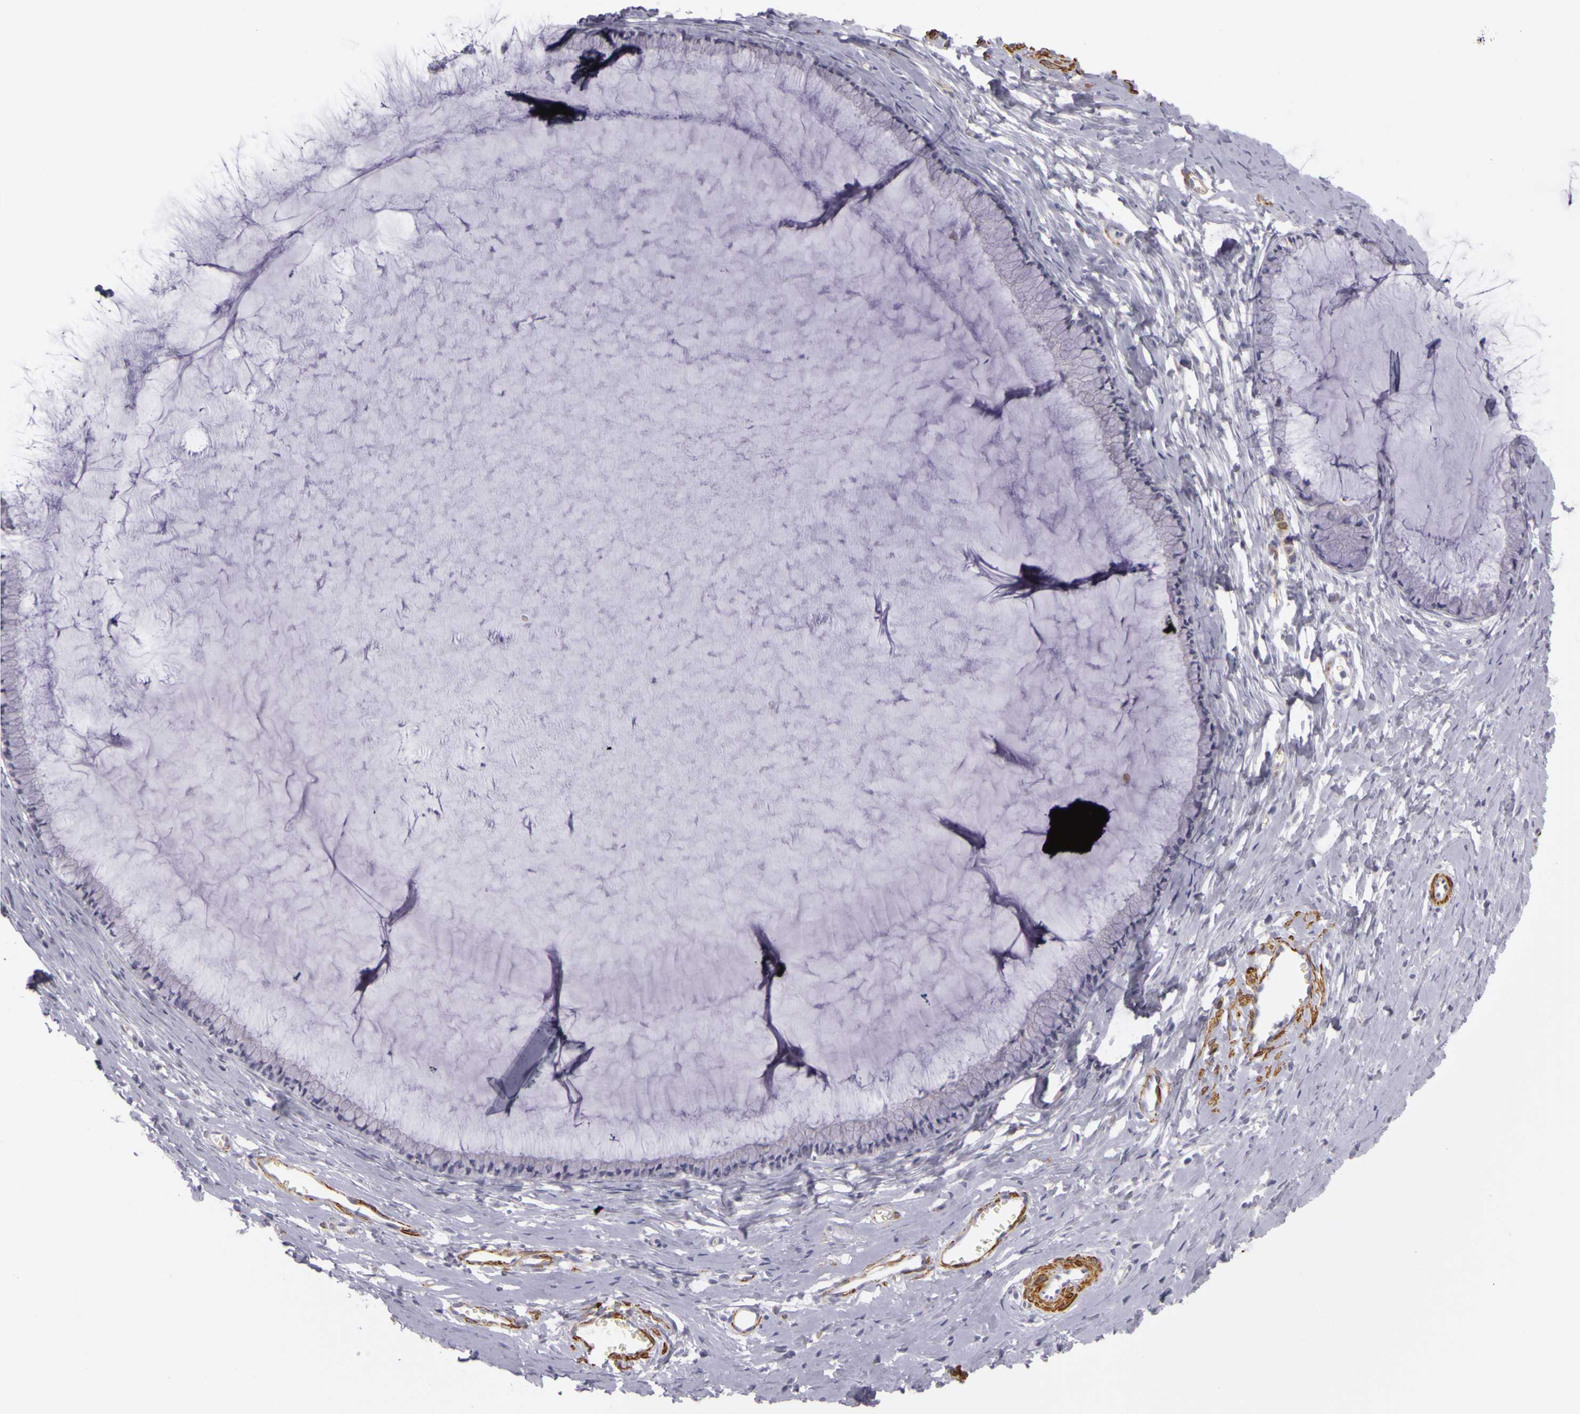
{"staining": {"intensity": "weak", "quantity": "25%-75%", "location": "cytoplasmic/membranous"}, "tissue": "cervix", "cell_type": "Glandular cells", "image_type": "normal", "snomed": [{"axis": "morphology", "description": "Normal tissue, NOS"}, {"axis": "topography", "description": "Cervix"}], "caption": "The immunohistochemical stain highlights weak cytoplasmic/membranous expression in glandular cells of benign cervix.", "gene": "CNTN2", "patient": {"sex": "female", "age": 40}}